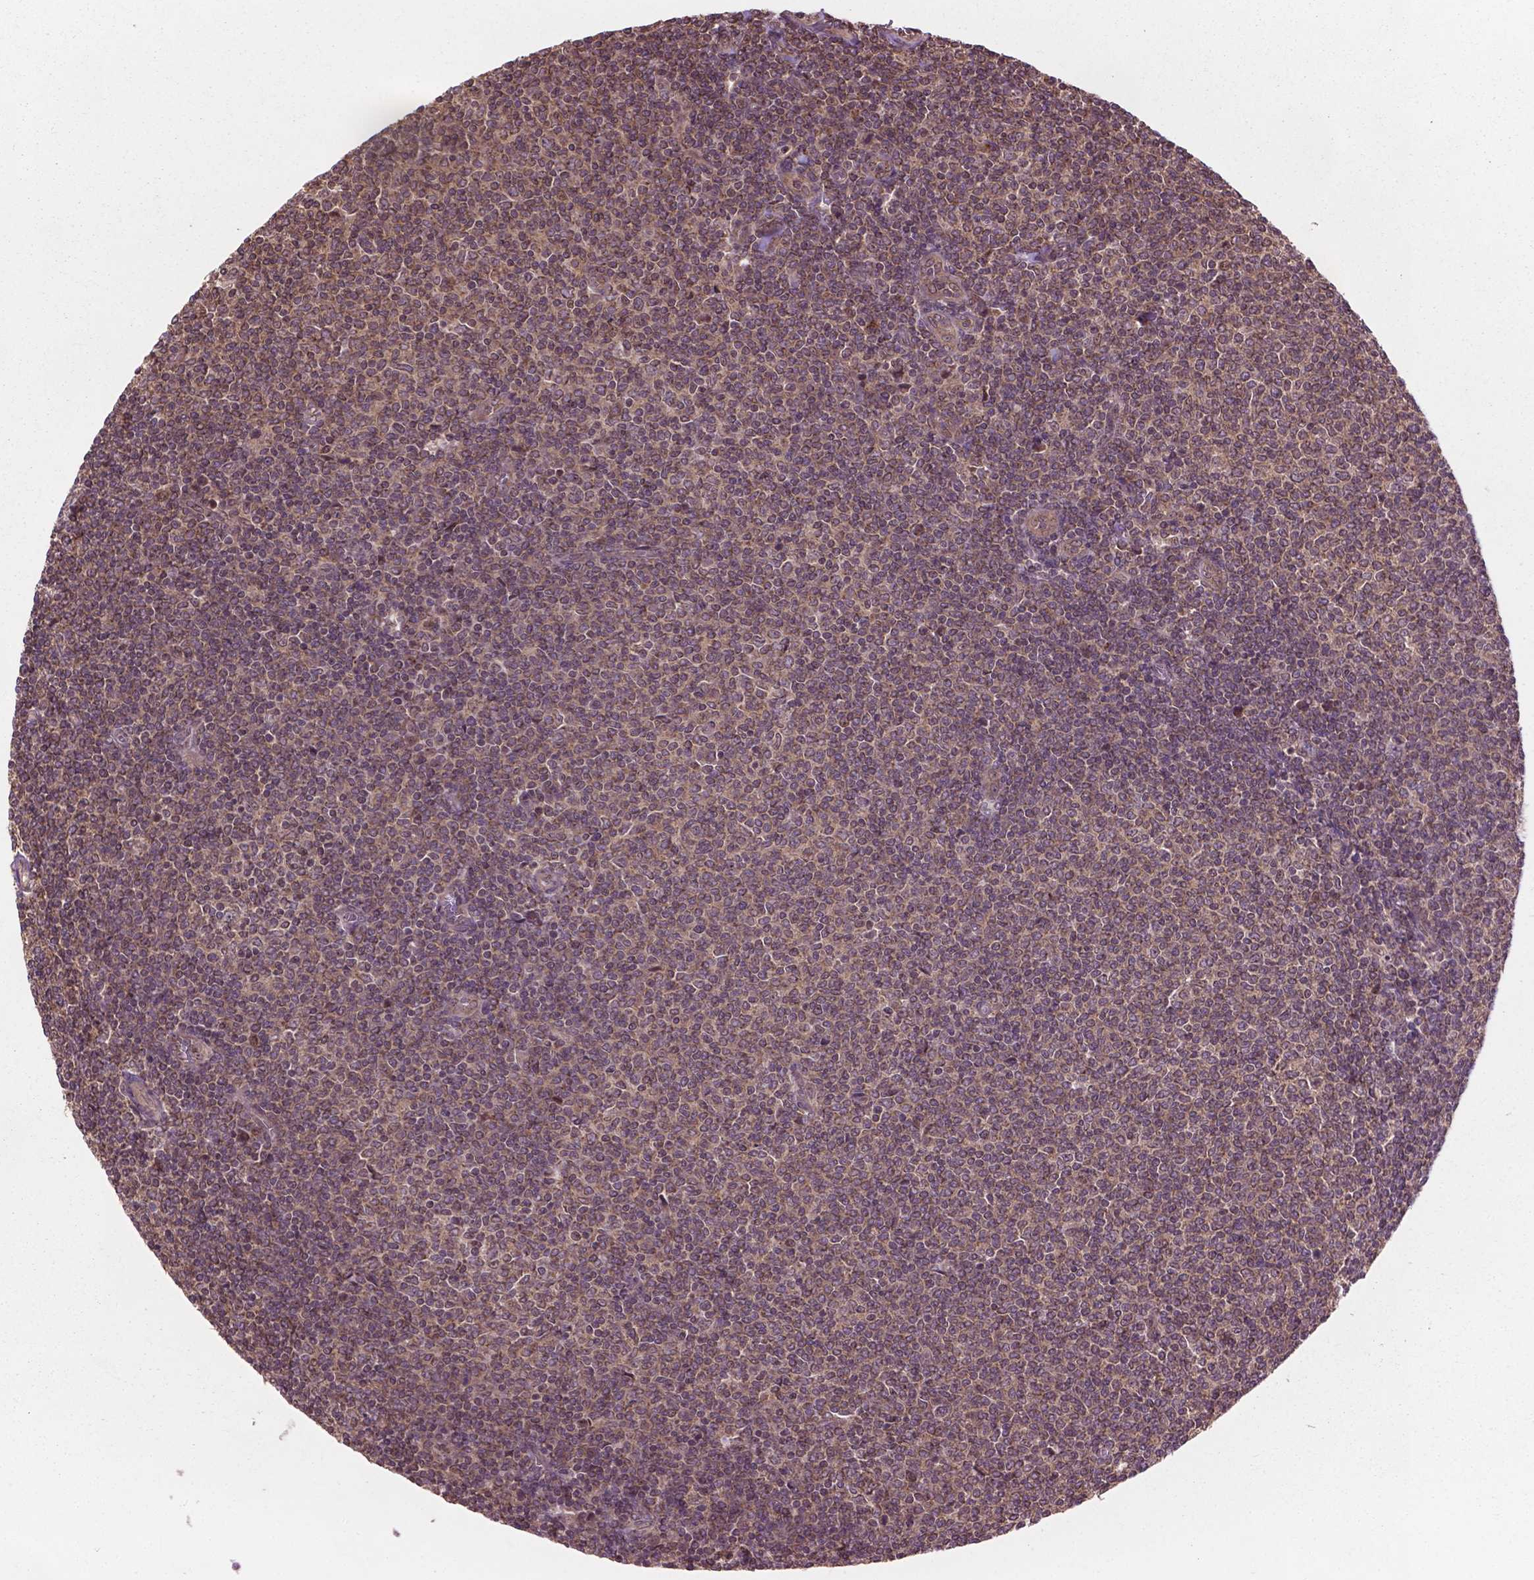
{"staining": {"intensity": "weak", "quantity": ">75%", "location": "cytoplasmic/membranous"}, "tissue": "lymphoma", "cell_type": "Tumor cells", "image_type": "cancer", "snomed": [{"axis": "morphology", "description": "Malignant lymphoma, non-Hodgkin's type, Low grade"}, {"axis": "topography", "description": "Lymph node"}], "caption": "High-magnification brightfield microscopy of low-grade malignant lymphoma, non-Hodgkin's type stained with DAB (brown) and counterstained with hematoxylin (blue). tumor cells exhibit weak cytoplasmic/membranous expression is seen in about>75% of cells. Nuclei are stained in blue.", "gene": "PPP1CB", "patient": {"sex": "male", "age": 52}}